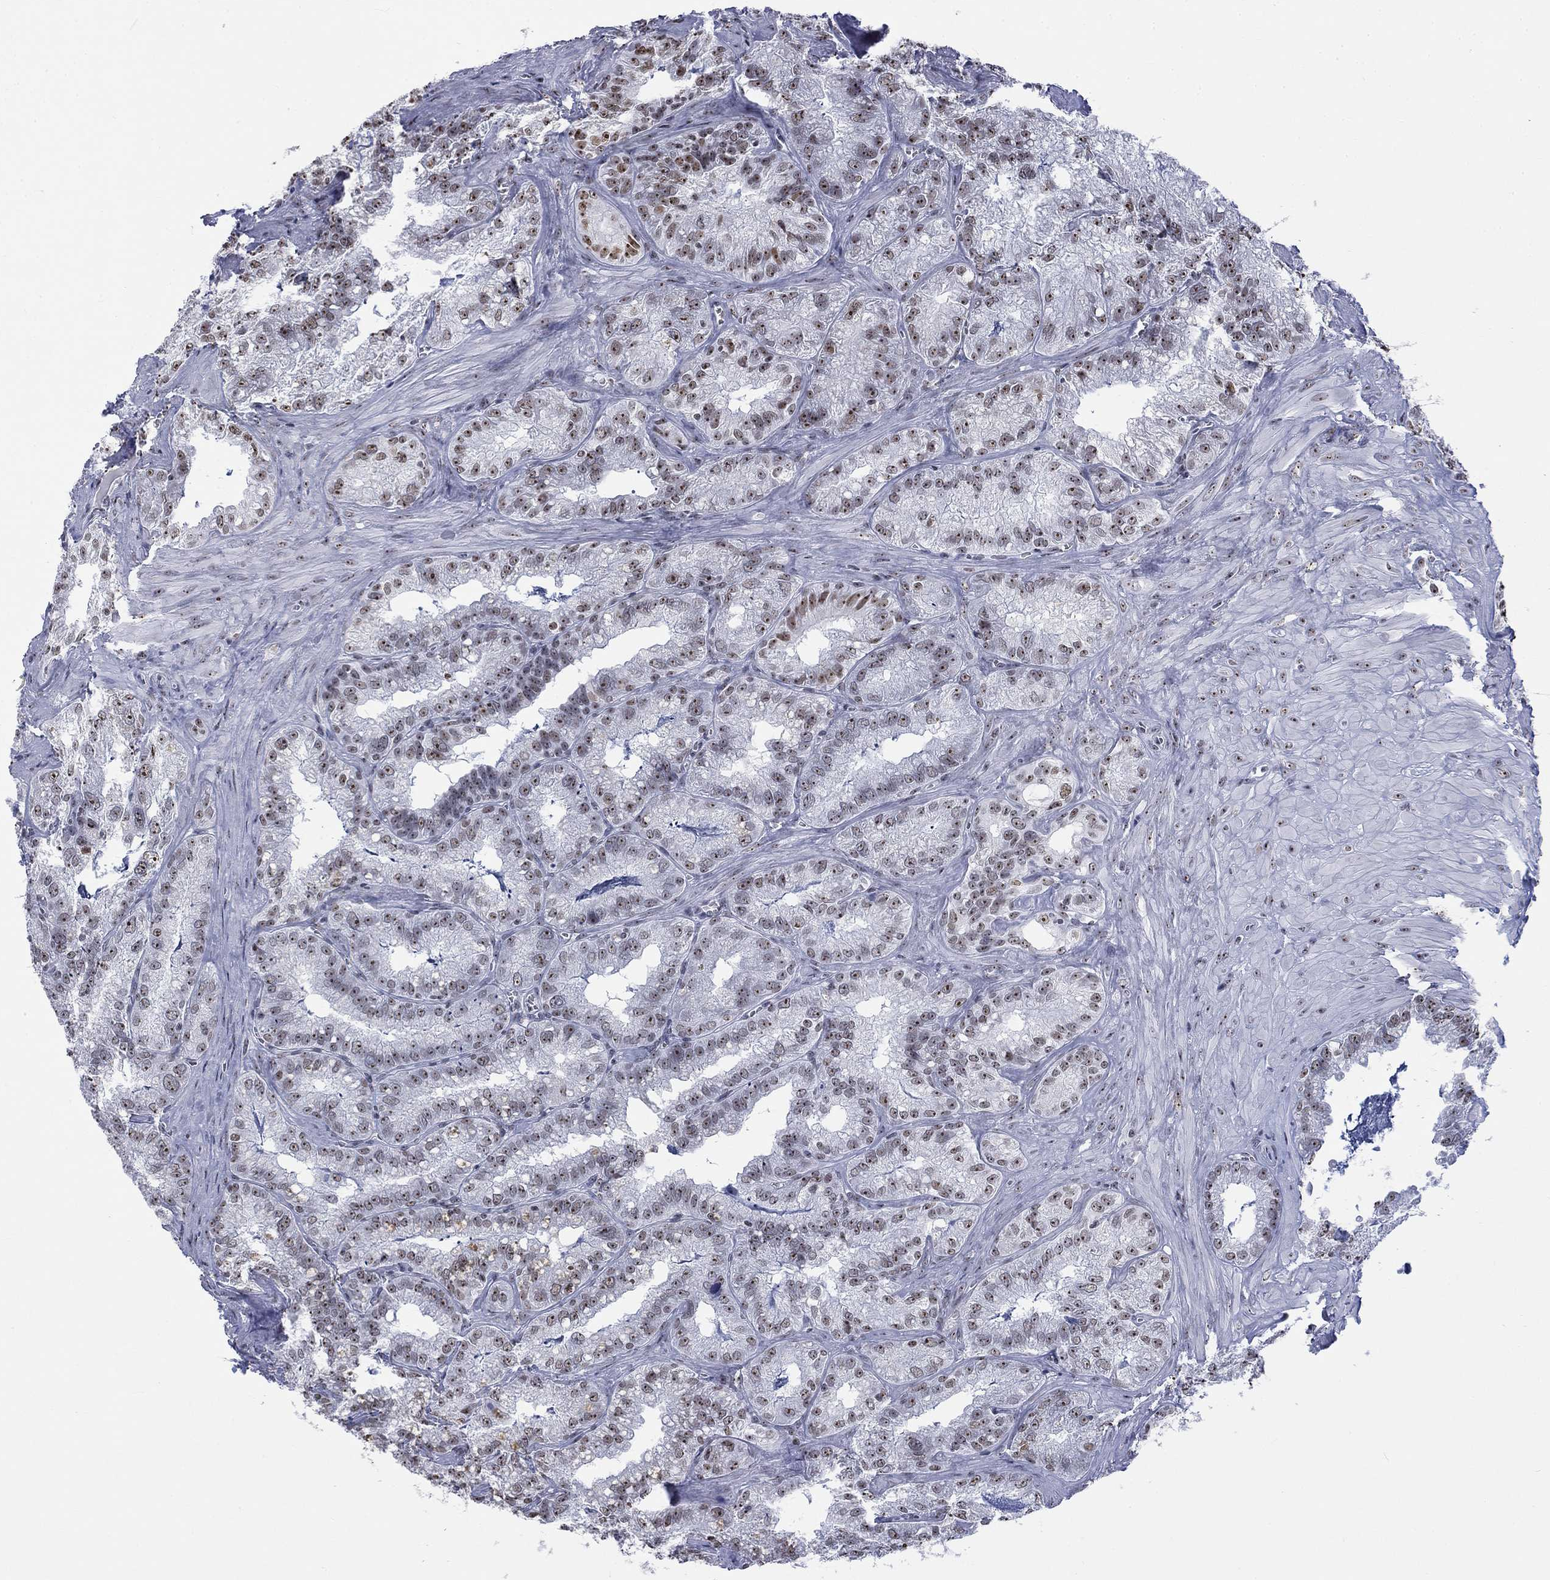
{"staining": {"intensity": "moderate", "quantity": "25%-75%", "location": "nuclear"}, "tissue": "seminal vesicle", "cell_type": "Glandular cells", "image_type": "normal", "snomed": [{"axis": "morphology", "description": "Normal tissue, NOS"}, {"axis": "topography", "description": "Seminal veicle"}], "caption": "Human seminal vesicle stained for a protein (brown) reveals moderate nuclear positive expression in about 25%-75% of glandular cells.", "gene": "CSRNP3", "patient": {"sex": "male", "age": 57}}